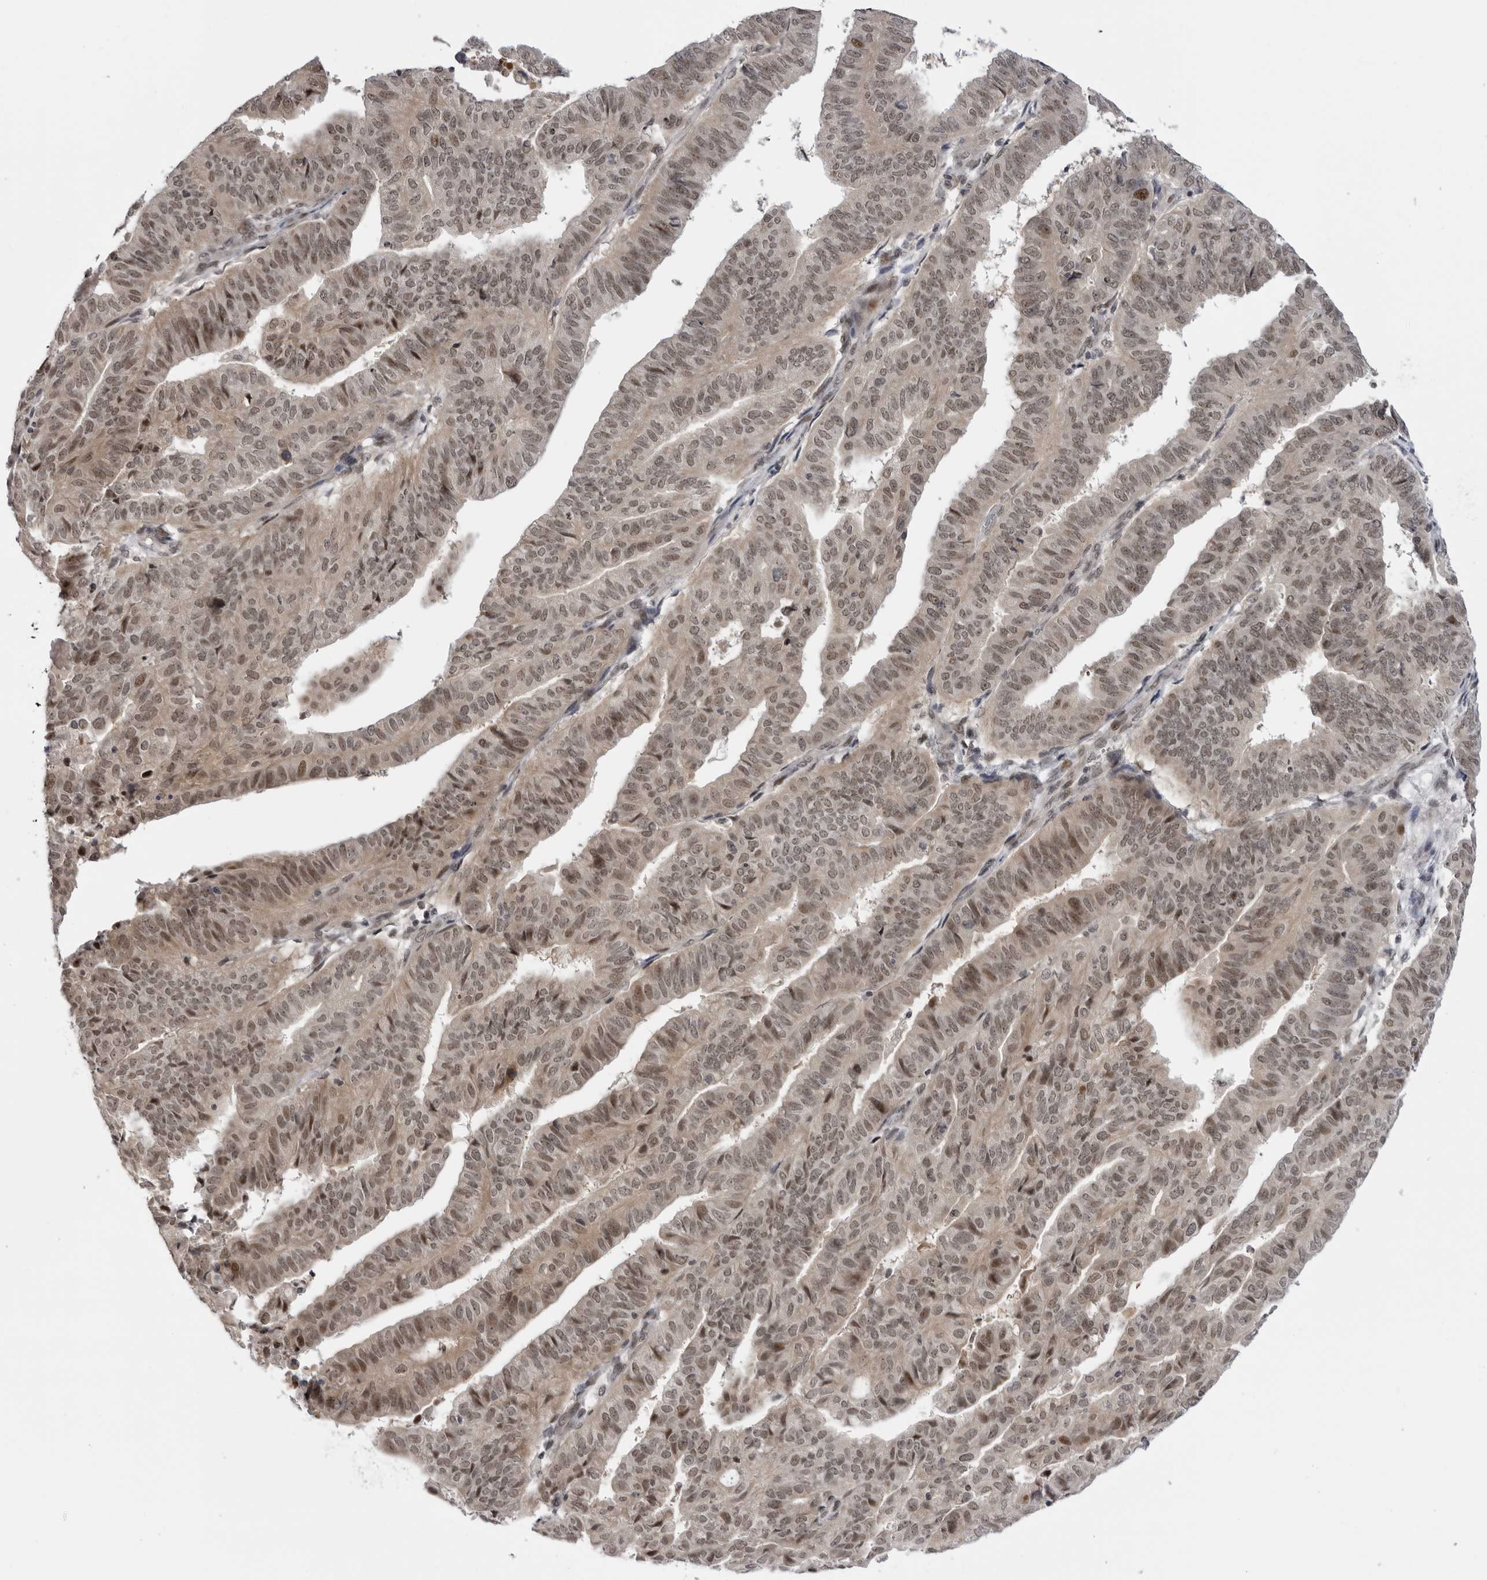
{"staining": {"intensity": "weak", "quantity": ">75%", "location": "nuclear"}, "tissue": "endometrial cancer", "cell_type": "Tumor cells", "image_type": "cancer", "snomed": [{"axis": "morphology", "description": "Adenocarcinoma, NOS"}, {"axis": "topography", "description": "Endometrium"}], "caption": "Immunohistochemistry (IHC) image of human endometrial cancer (adenocarcinoma) stained for a protein (brown), which exhibits low levels of weak nuclear expression in approximately >75% of tumor cells.", "gene": "ALPK2", "patient": {"sex": "female", "age": 51}}